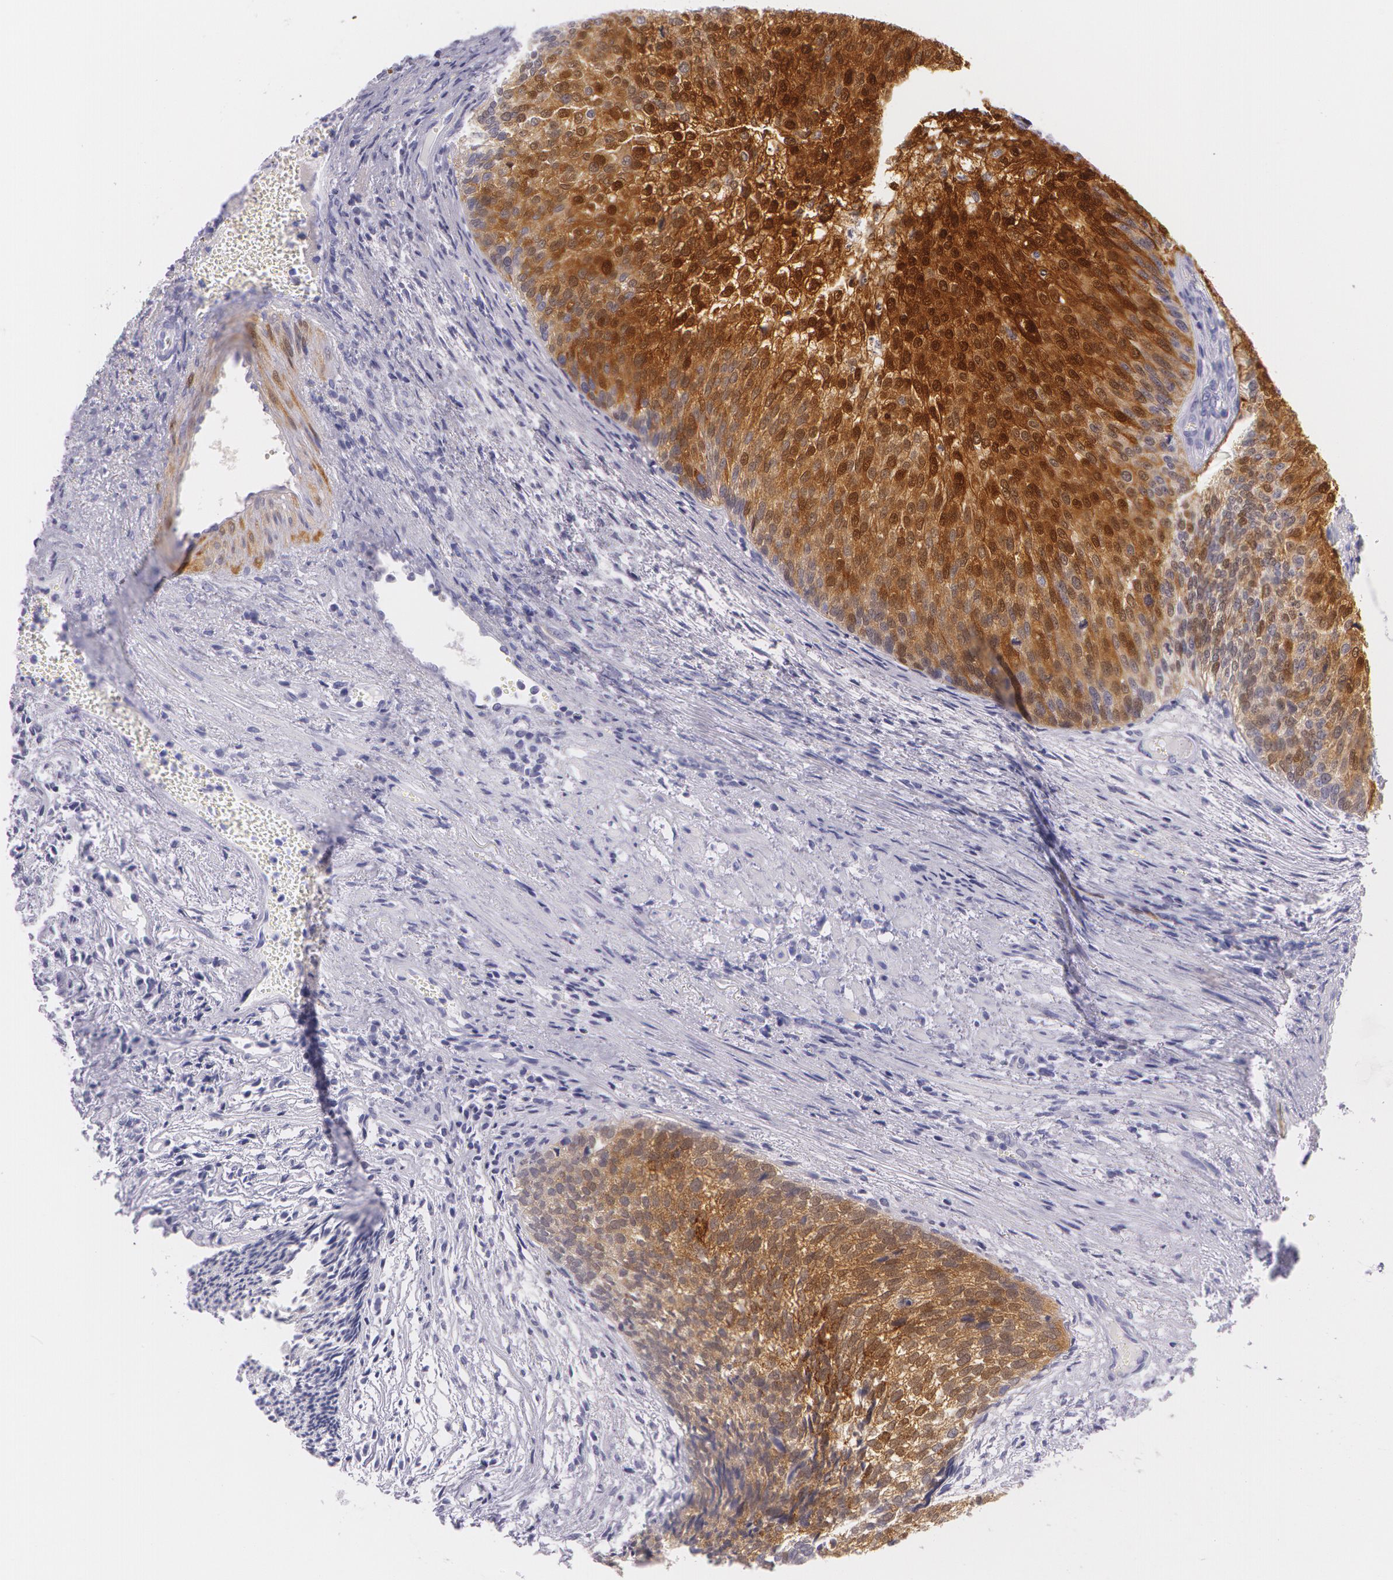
{"staining": {"intensity": "strong", "quantity": "25%-75%", "location": "cytoplasmic/membranous,nuclear"}, "tissue": "urothelial cancer", "cell_type": "Tumor cells", "image_type": "cancer", "snomed": [{"axis": "morphology", "description": "Urothelial carcinoma, Low grade"}, {"axis": "topography", "description": "Urinary bladder"}], "caption": "A high amount of strong cytoplasmic/membranous and nuclear staining is identified in approximately 25%-75% of tumor cells in urothelial carcinoma (low-grade) tissue.", "gene": "SNCG", "patient": {"sex": "male", "age": 84}}